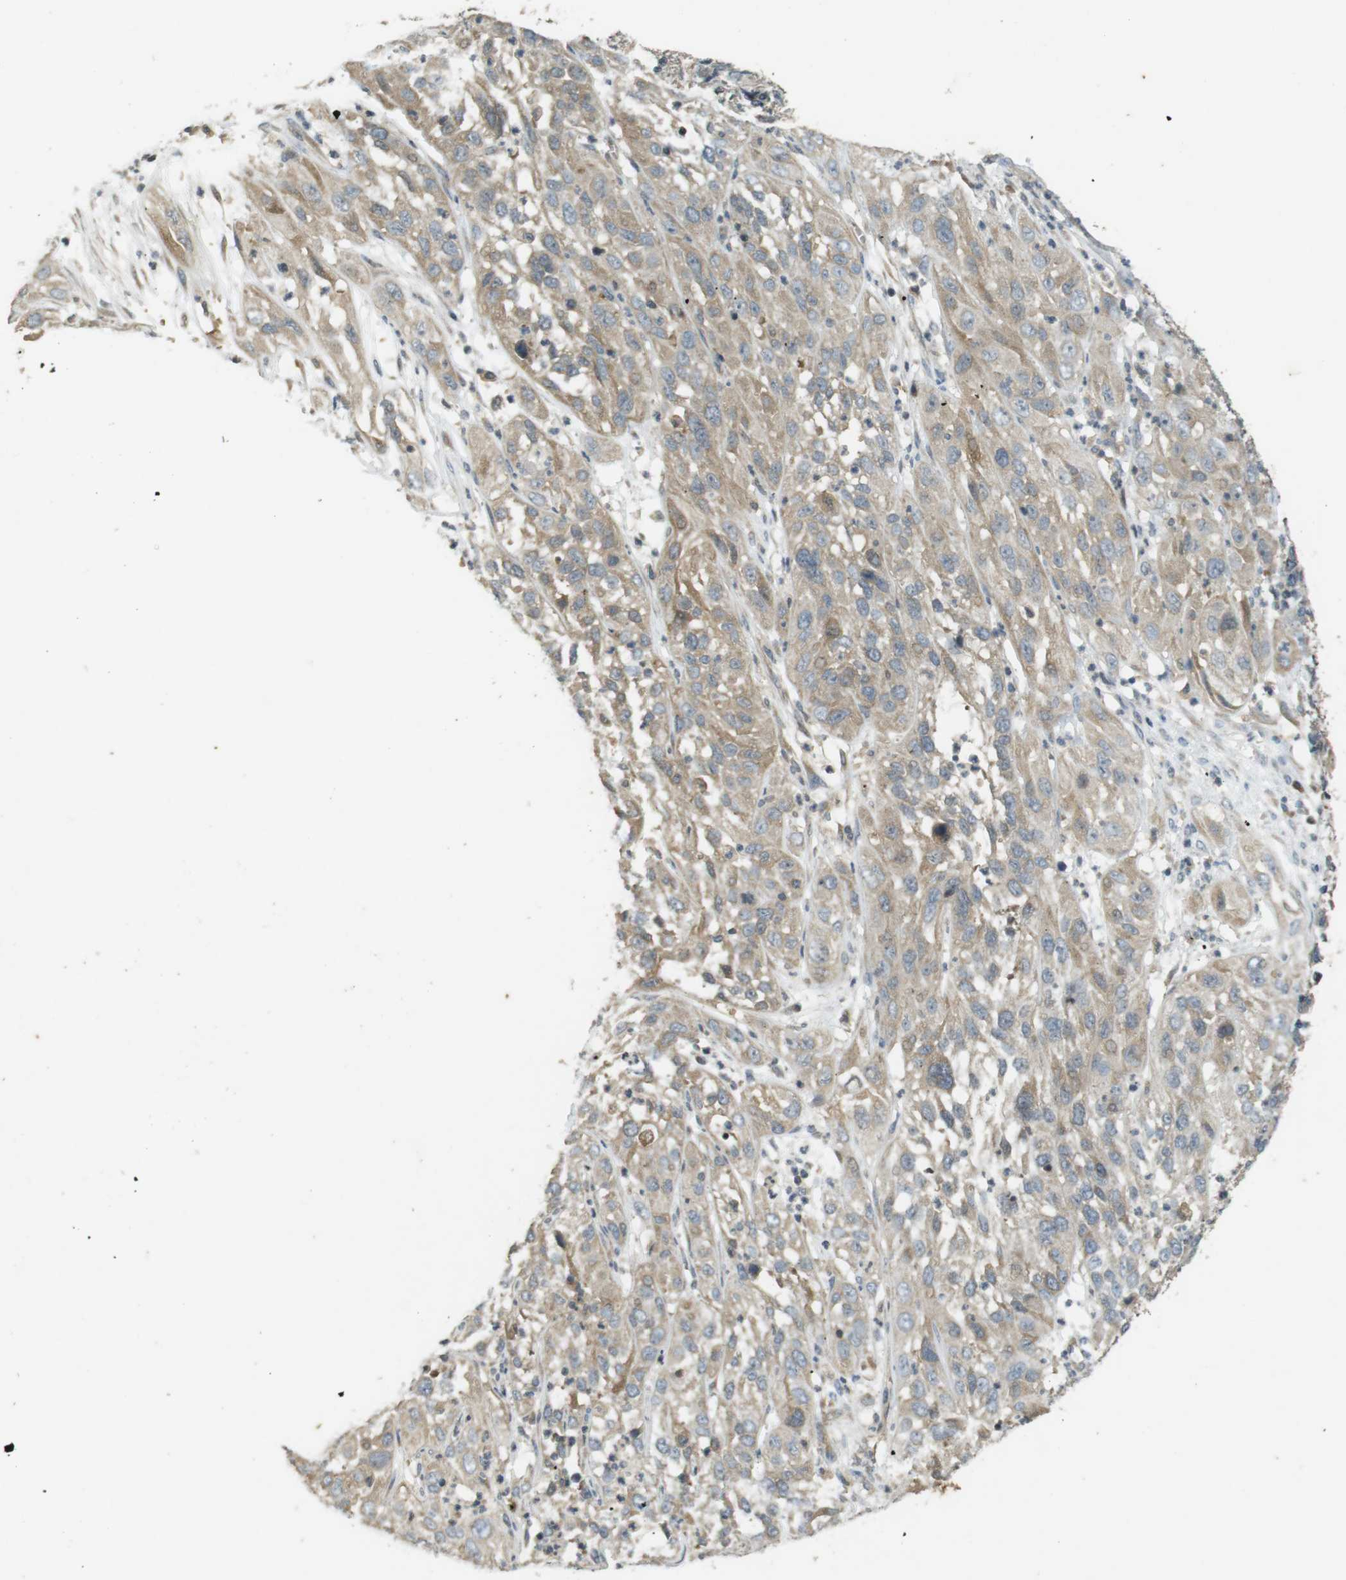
{"staining": {"intensity": "moderate", "quantity": ">75%", "location": "cytoplasmic/membranous"}, "tissue": "cervical cancer", "cell_type": "Tumor cells", "image_type": "cancer", "snomed": [{"axis": "morphology", "description": "Squamous cell carcinoma, NOS"}, {"axis": "topography", "description": "Cervix"}], "caption": "This is a photomicrograph of immunohistochemistry staining of cervical cancer (squamous cell carcinoma), which shows moderate expression in the cytoplasmic/membranous of tumor cells.", "gene": "CLTC", "patient": {"sex": "female", "age": 32}}